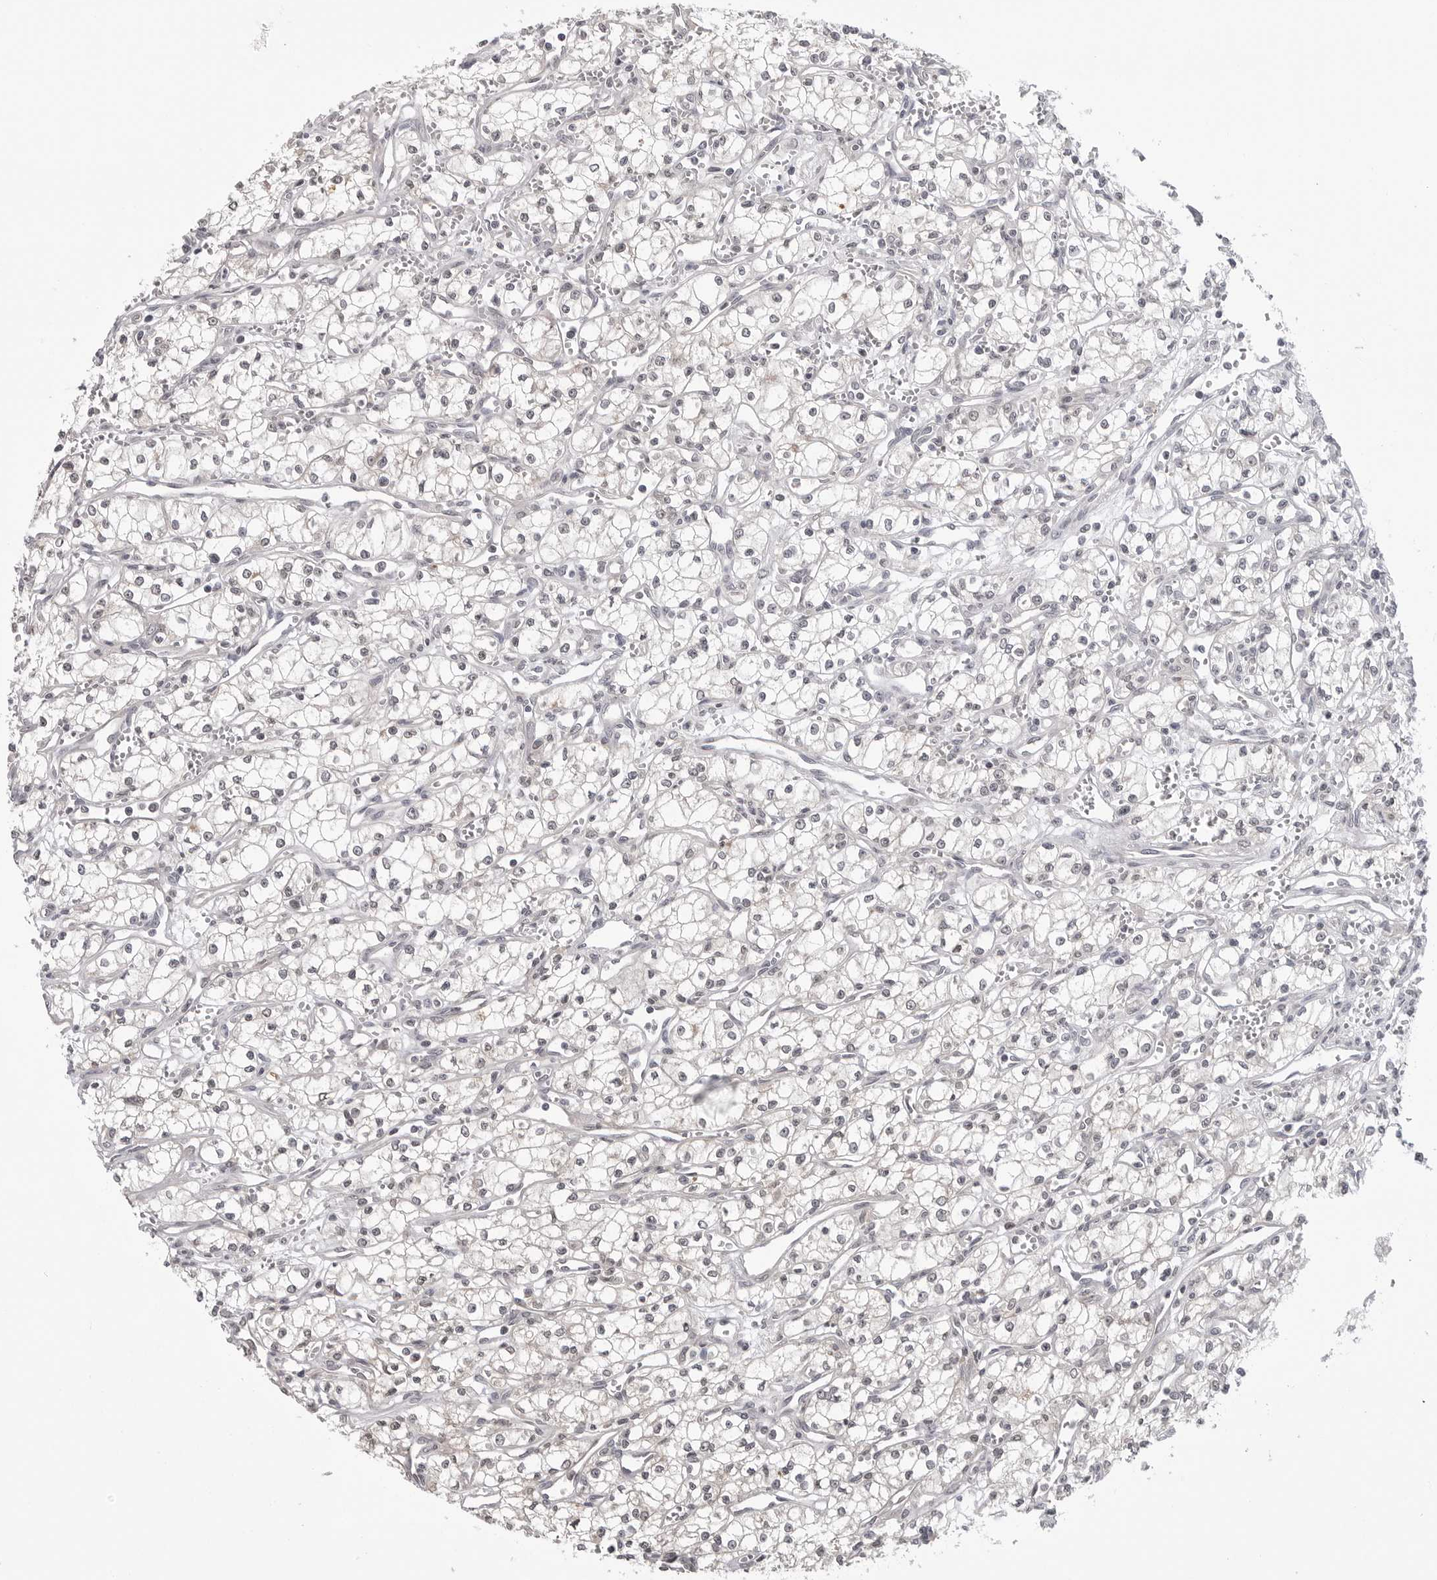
{"staining": {"intensity": "negative", "quantity": "none", "location": "none"}, "tissue": "renal cancer", "cell_type": "Tumor cells", "image_type": "cancer", "snomed": [{"axis": "morphology", "description": "Adenocarcinoma, NOS"}, {"axis": "topography", "description": "Kidney"}], "caption": "Tumor cells are negative for brown protein staining in renal cancer (adenocarcinoma).", "gene": "CDK20", "patient": {"sex": "male", "age": 59}}